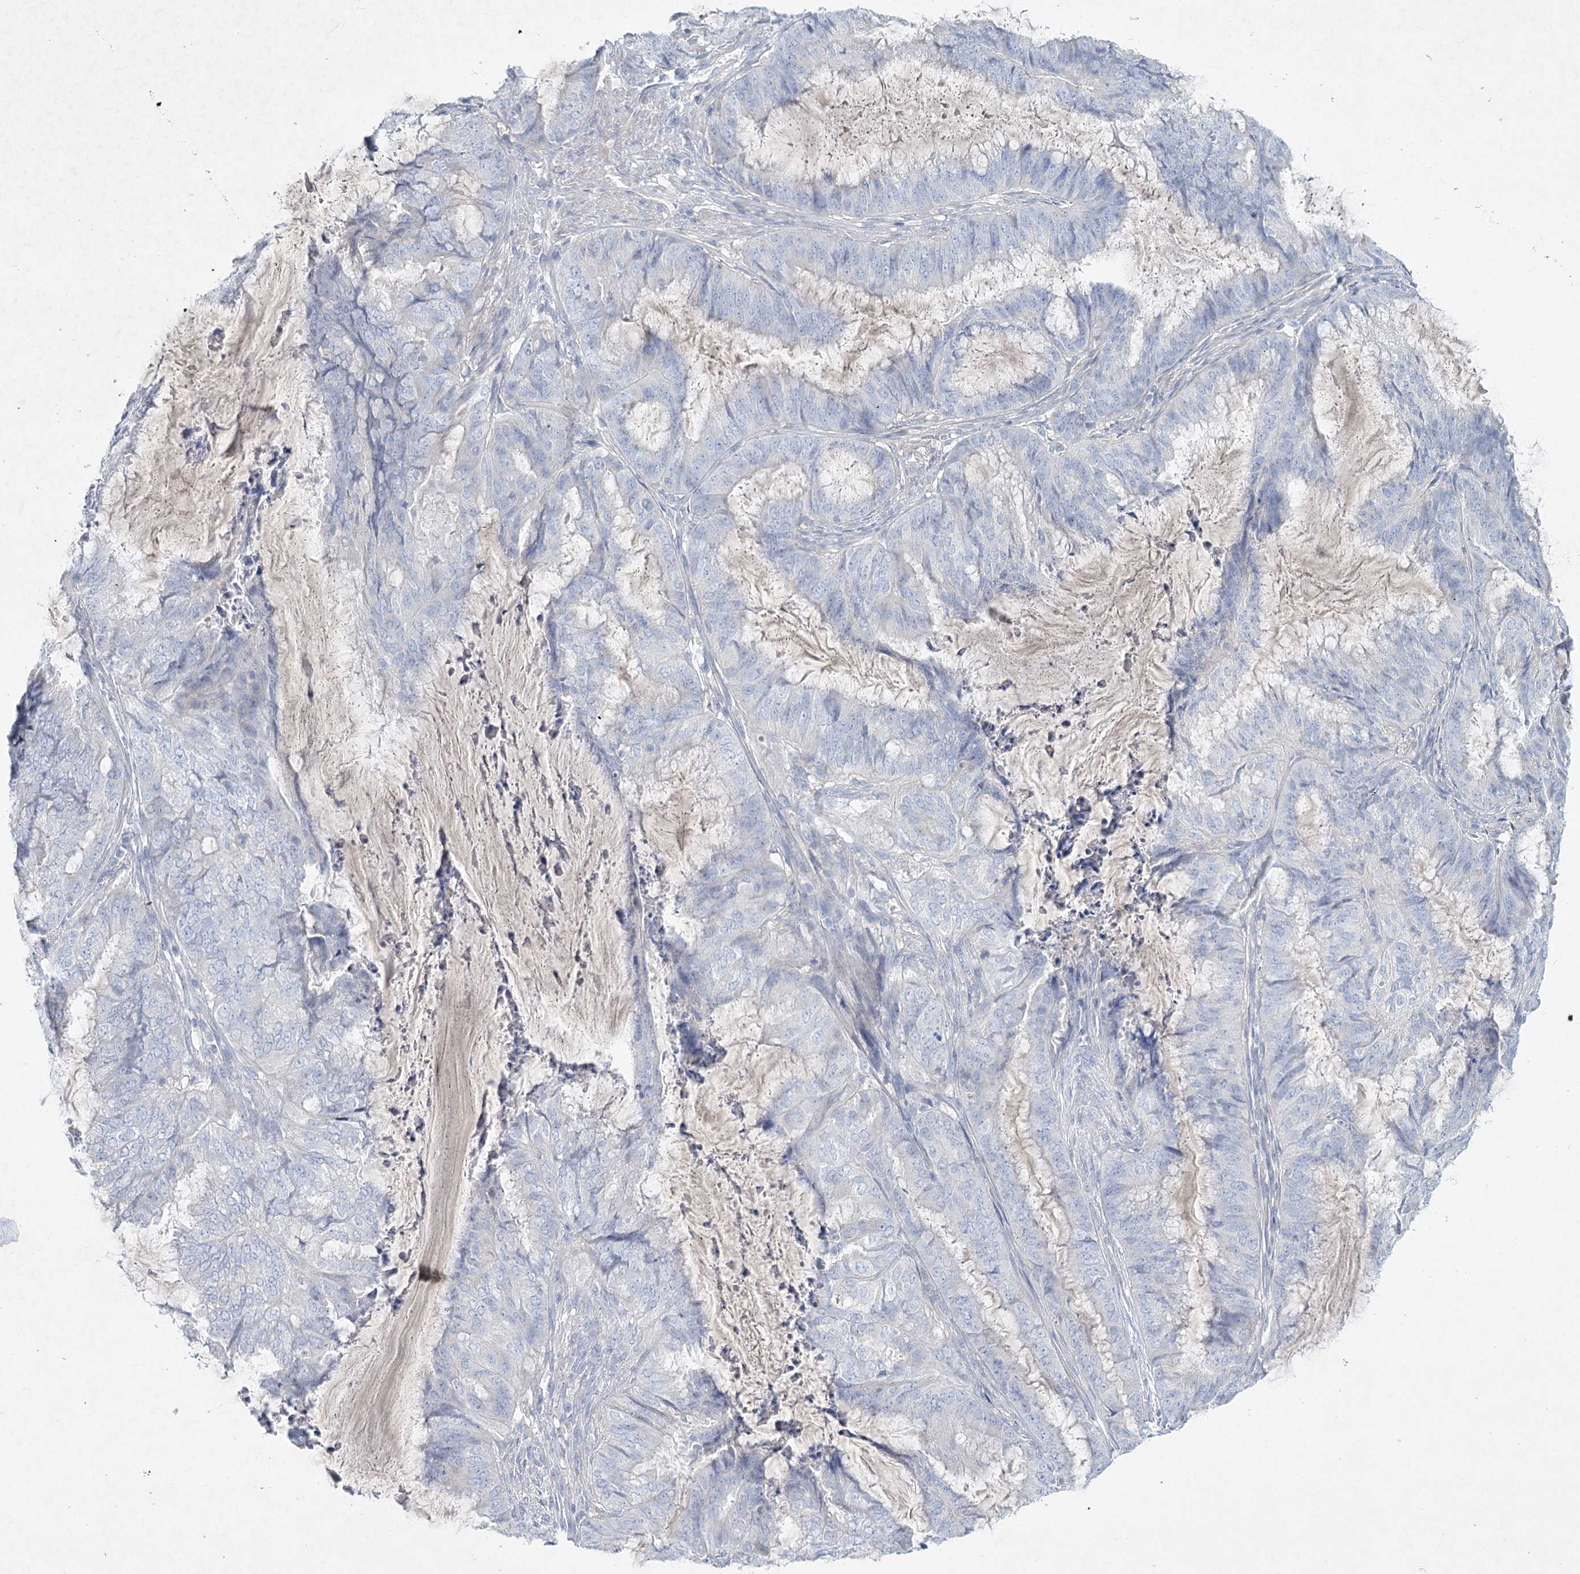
{"staining": {"intensity": "negative", "quantity": "none", "location": "none"}, "tissue": "endometrial cancer", "cell_type": "Tumor cells", "image_type": "cancer", "snomed": [{"axis": "morphology", "description": "Adenocarcinoma, NOS"}, {"axis": "topography", "description": "Endometrium"}], "caption": "Immunohistochemistry image of neoplastic tissue: human adenocarcinoma (endometrial) stained with DAB exhibits no significant protein expression in tumor cells.", "gene": "MAP3K13", "patient": {"sex": "female", "age": 51}}